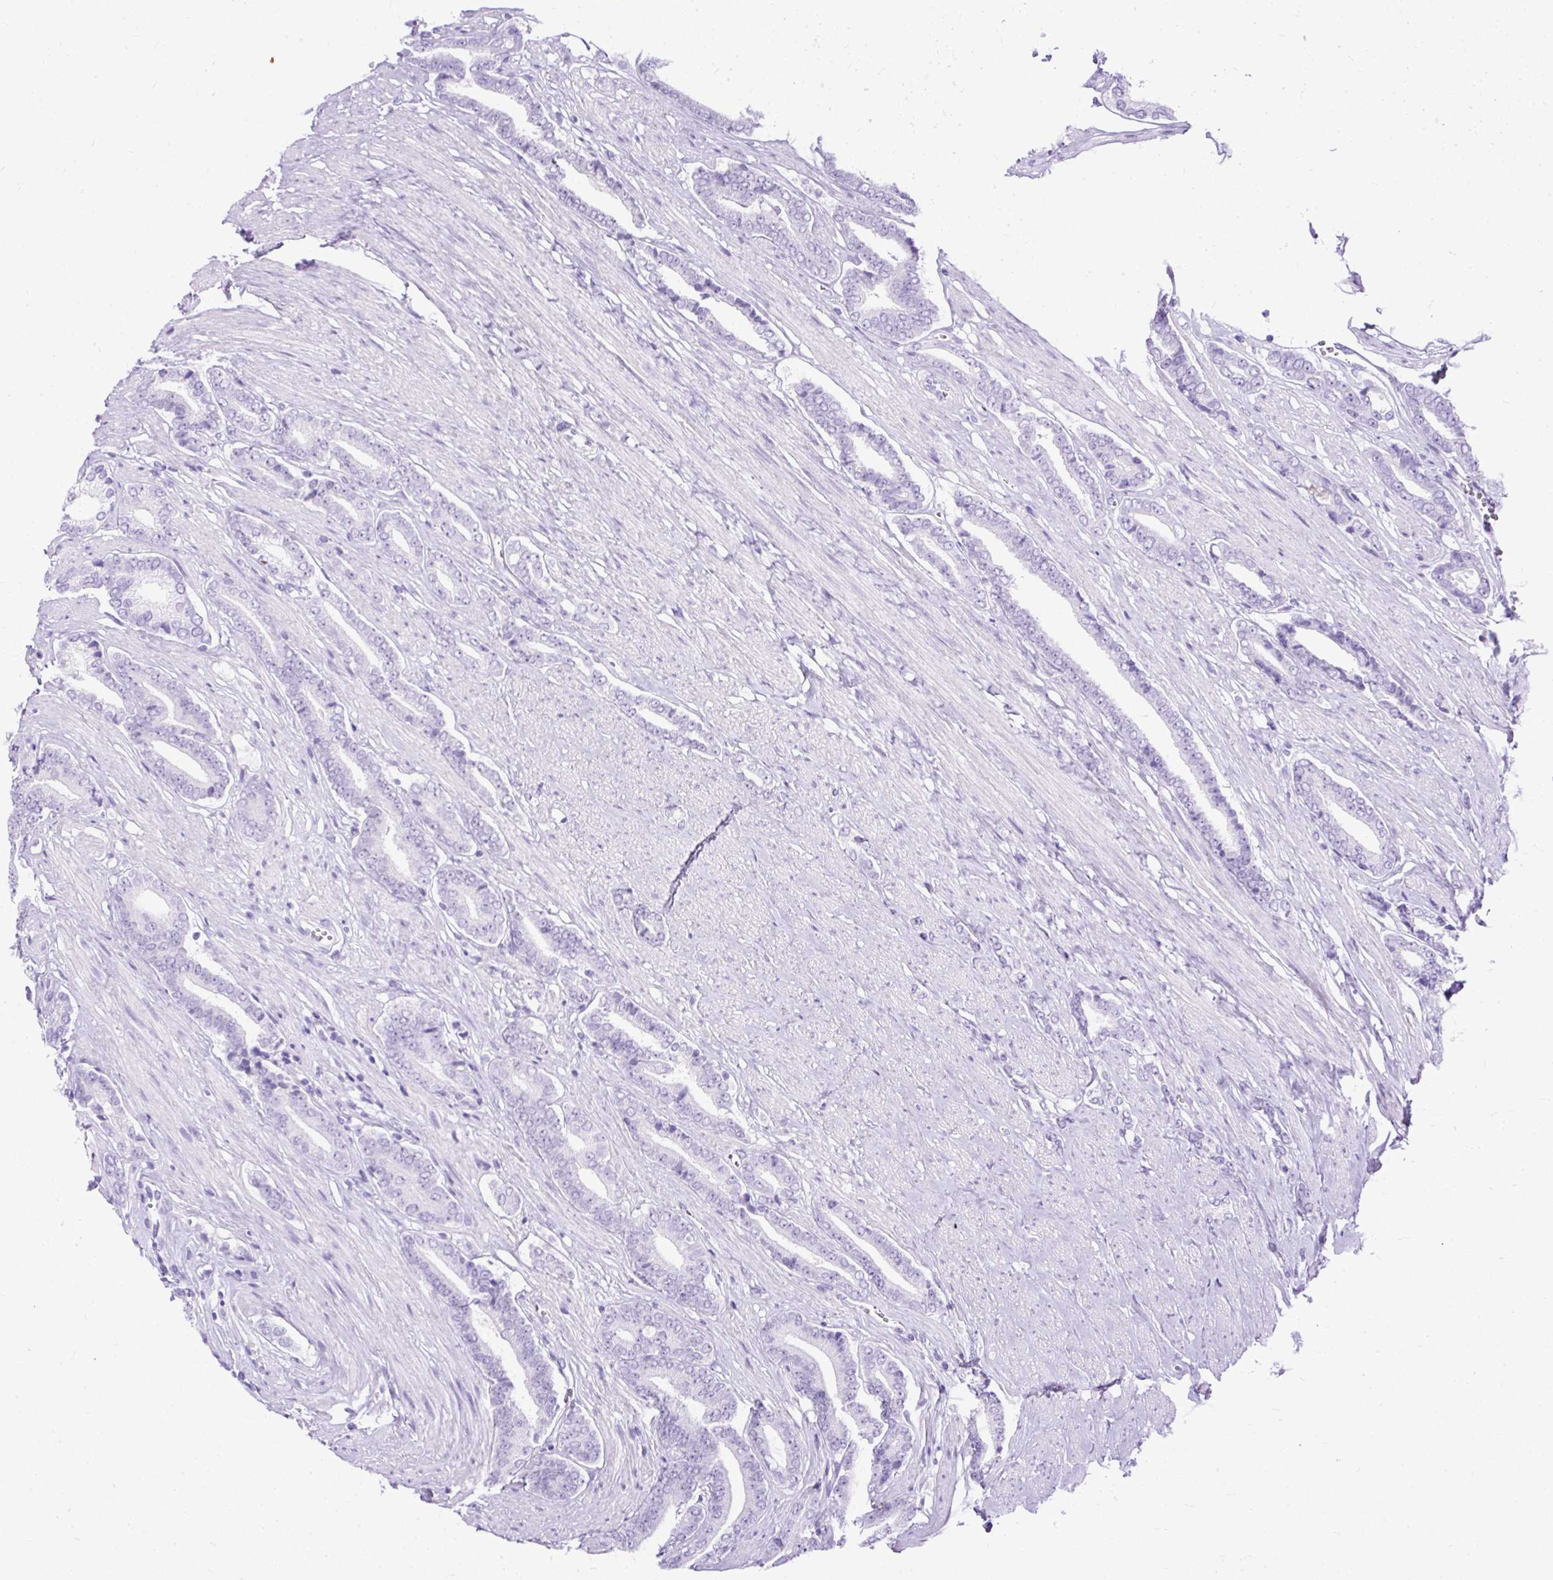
{"staining": {"intensity": "negative", "quantity": "none", "location": "none"}, "tissue": "prostate cancer", "cell_type": "Tumor cells", "image_type": "cancer", "snomed": [{"axis": "morphology", "description": "Adenocarcinoma, NOS"}, {"axis": "topography", "description": "Prostate and seminal vesicle, NOS"}], "caption": "A high-resolution histopathology image shows immunohistochemistry (IHC) staining of adenocarcinoma (prostate), which demonstrates no significant expression in tumor cells.", "gene": "HEY1", "patient": {"sex": "male", "age": 76}}